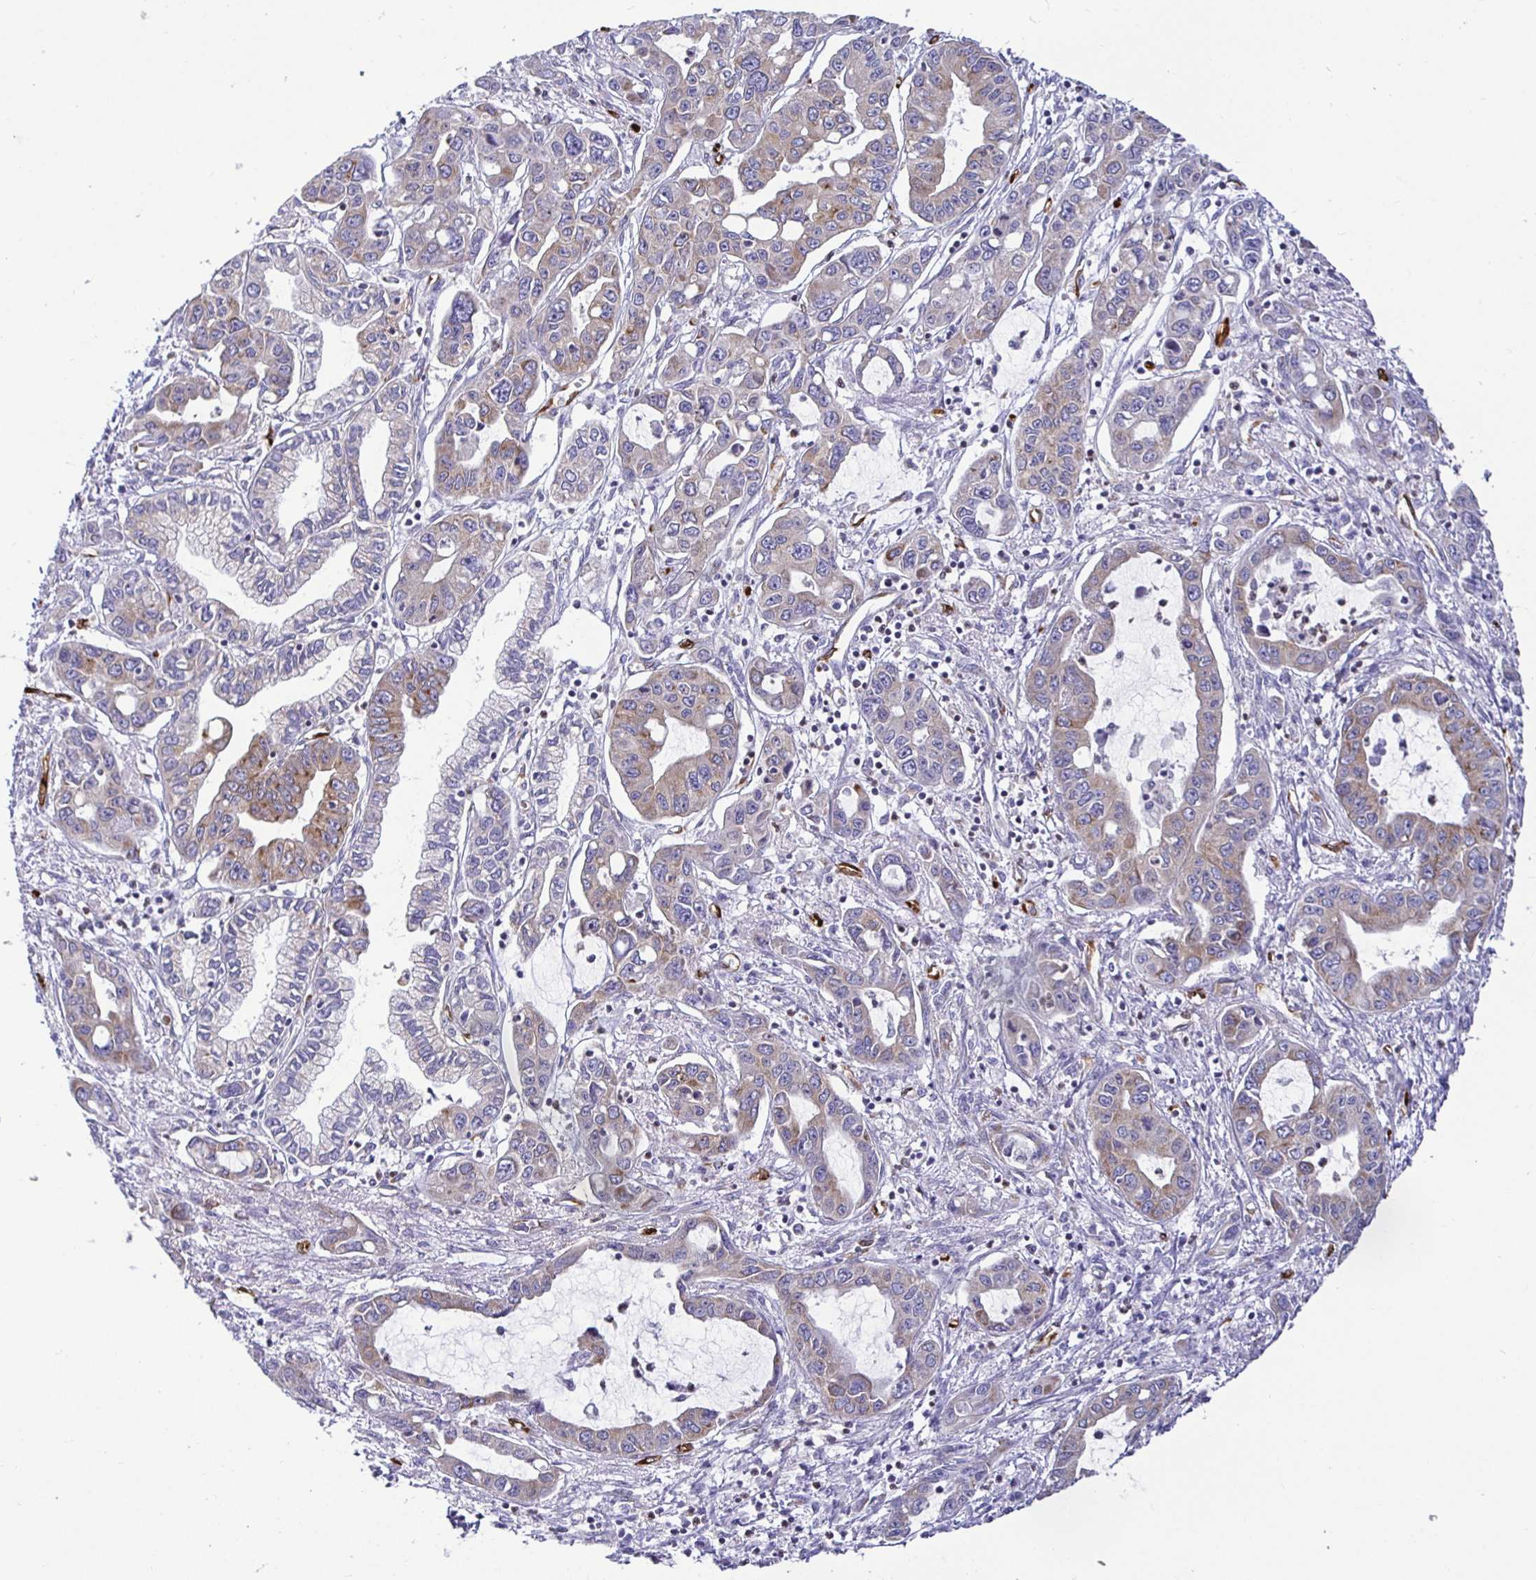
{"staining": {"intensity": "weak", "quantity": "<25%", "location": "cytoplasmic/membranous"}, "tissue": "liver cancer", "cell_type": "Tumor cells", "image_type": "cancer", "snomed": [{"axis": "morphology", "description": "Cholangiocarcinoma"}, {"axis": "topography", "description": "Liver"}], "caption": "Liver cancer stained for a protein using immunohistochemistry (IHC) demonstrates no positivity tumor cells.", "gene": "TP53I11", "patient": {"sex": "male", "age": 58}}